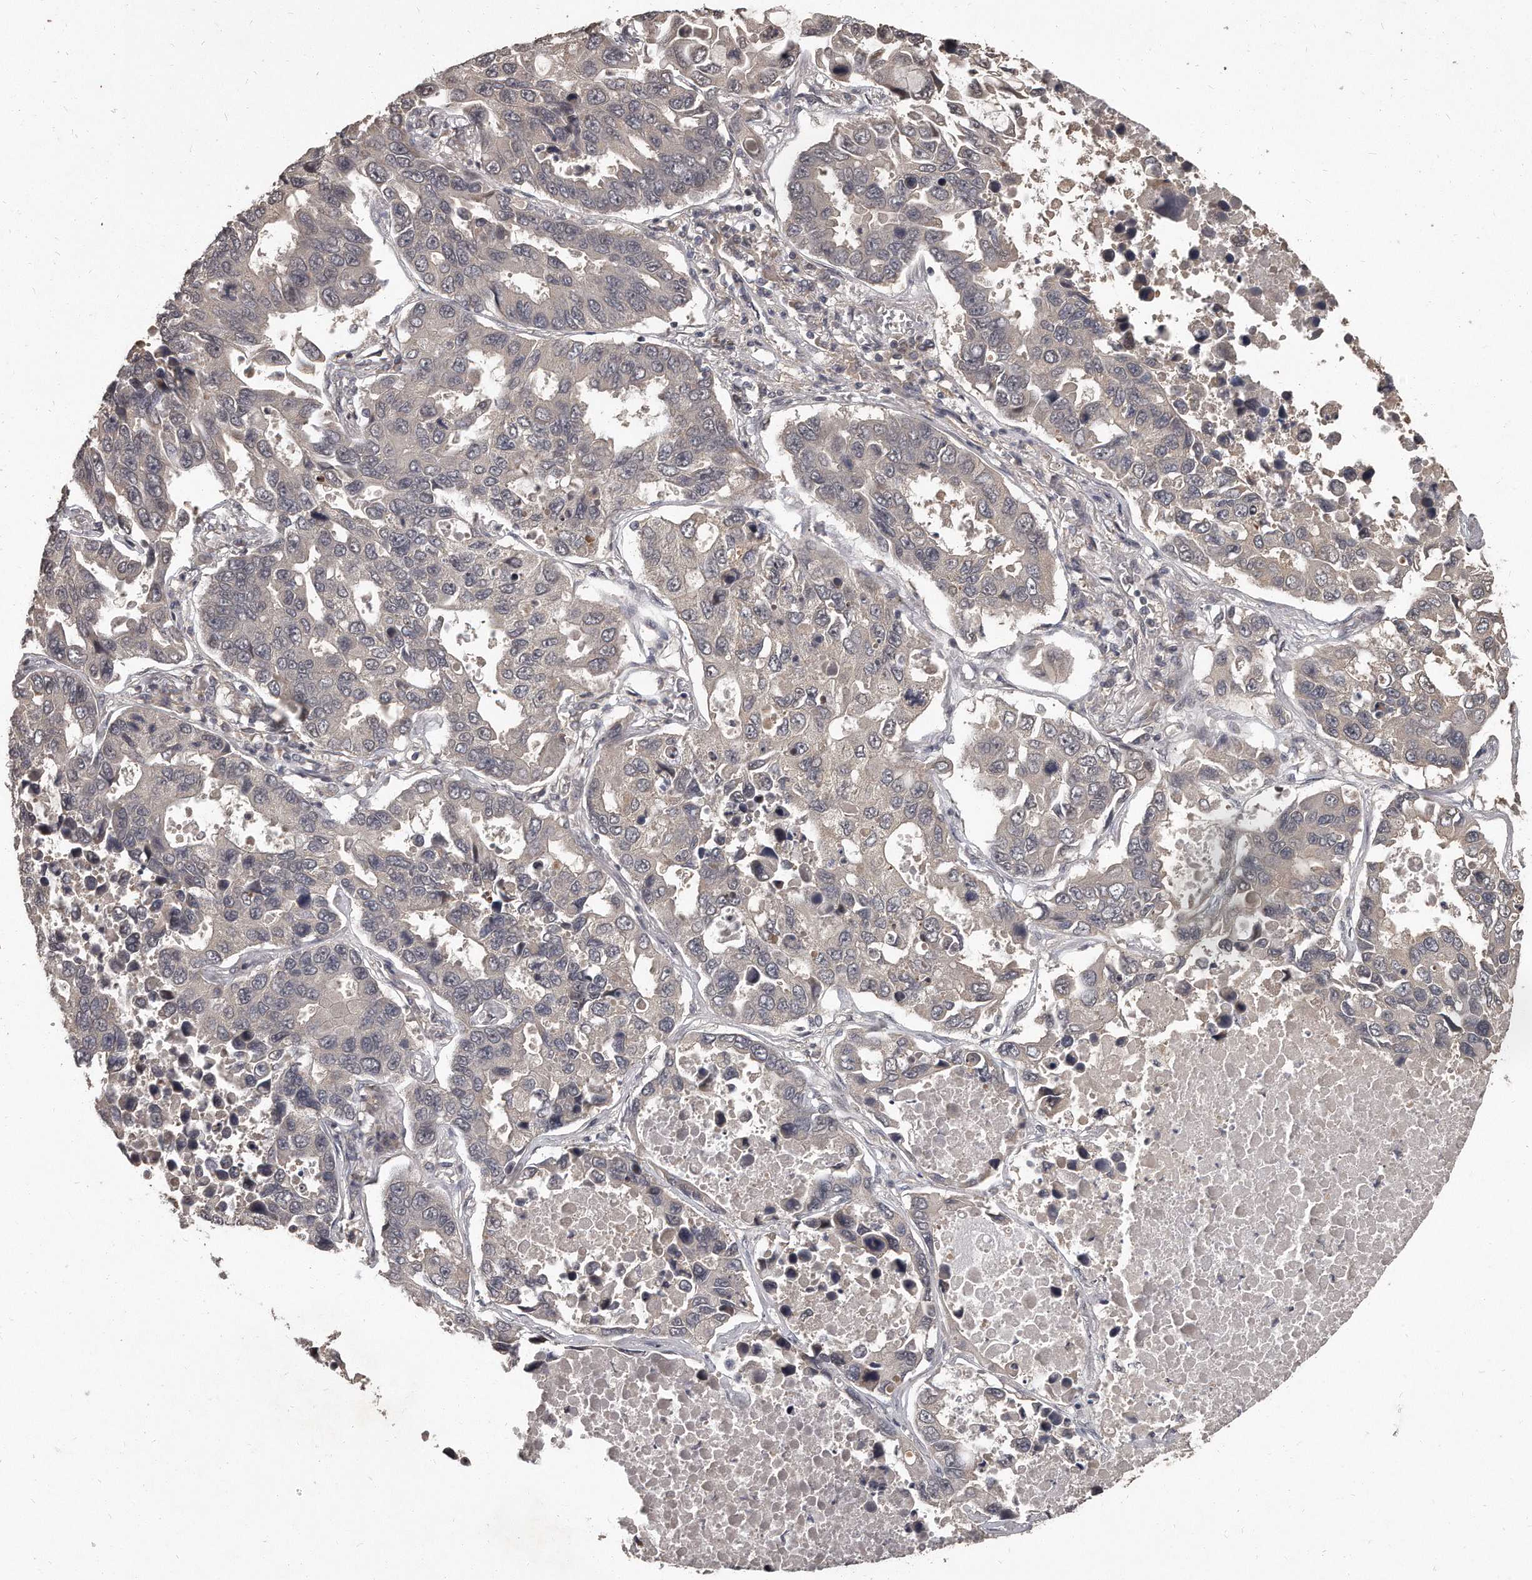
{"staining": {"intensity": "negative", "quantity": "none", "location": "none"}, "tissue": "lung cancer", "cell_type": "Tumor cells", "image_type": "cancer", "snomed": [{"axis": "morphology", "description": "Adenocarcinoma, NOS"}, {"axis": "topography", "description": "Lung"}], "caption": "Immunohistochemical staining of human lung cancer exhibits no significant staining in tumor cells.", "gene": "GRB10", "patient": {"sex": "male", "age": 64}}